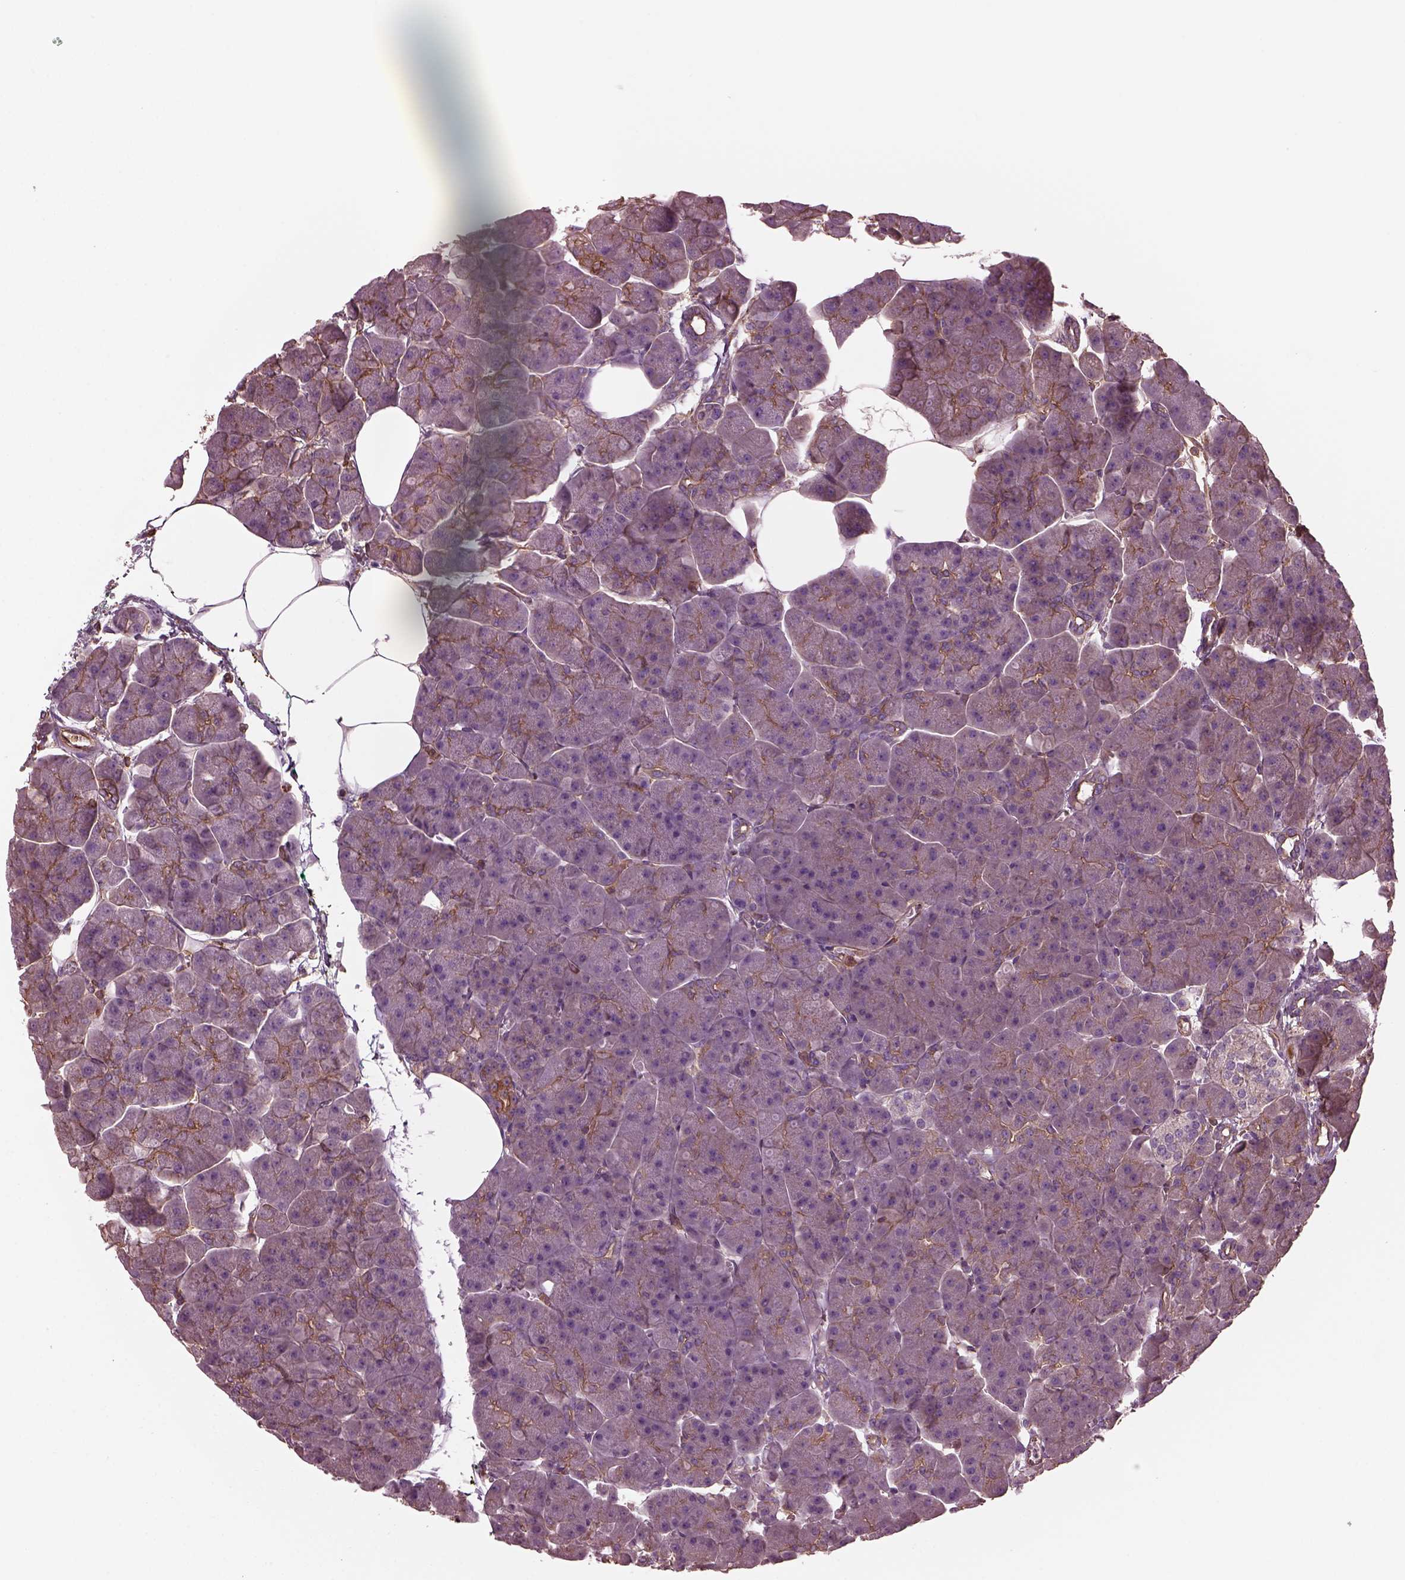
{"staining": {"intensity": "weak", "quantity": ">75%", "location": "cytoplasmic/membranous"}, "tissue": "pancreas", "cell_type": "Exocrine glandular cells", "image_type": "normal", "snomed": [{"axis": "morphology", "description": "Normal tissue, NOS"}, {"axis": "topography", "description": "Adipose tissue"}, {"axis": "topography", "description": "Pancreas"}, {"axis": "topography", "description": "Peripheral nerve tissue"}], "caption": "Protein expression analysis of benign human pancreas reveals weak cytoplasmic/membranous staining in about >75% of exocrine glandular cells. (IHC, brightfield microscopy, high magnification).", "gene": "MYL1", "patient": {"sex": "female", "age": 58}}